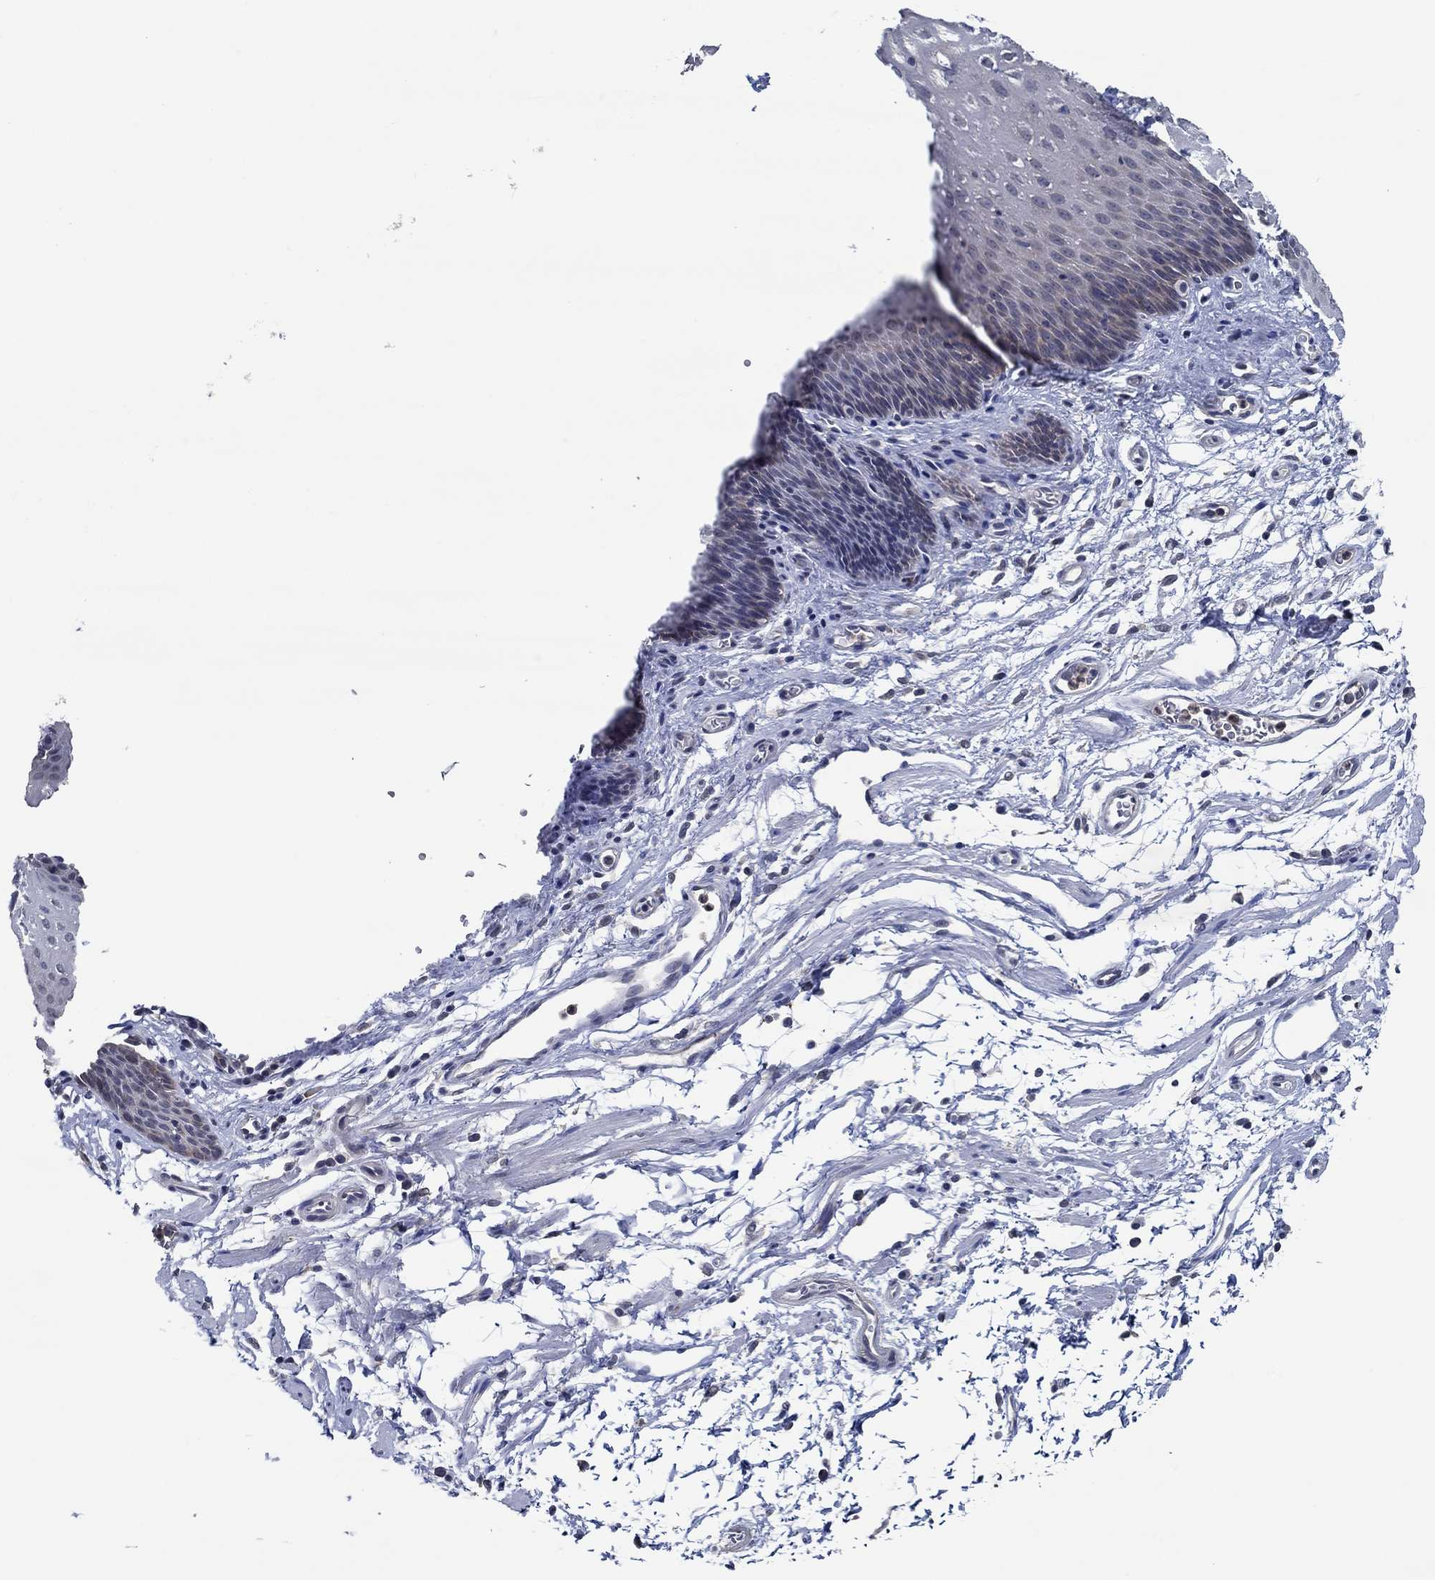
{"staining": {"intensity": "negative", "quantity": "none", "location": "none"}, "tissue": "esophagus", "cell_type": "Squamous epithelial cells", "image_type": "normal", "snomed": [{"axis": "morphology", "description": "Normal tissue, NOS"}, {"axis": "topography", "description": "Esophagus"}], "caption": "DAB (3,3'-diaminobenzidine) immunohistochemical staining of normal human esophagus exhibits no significant staining in squamous epithelial cells.", "gene": "DACT1", "patient": {"sex": "male", "age": 72}}